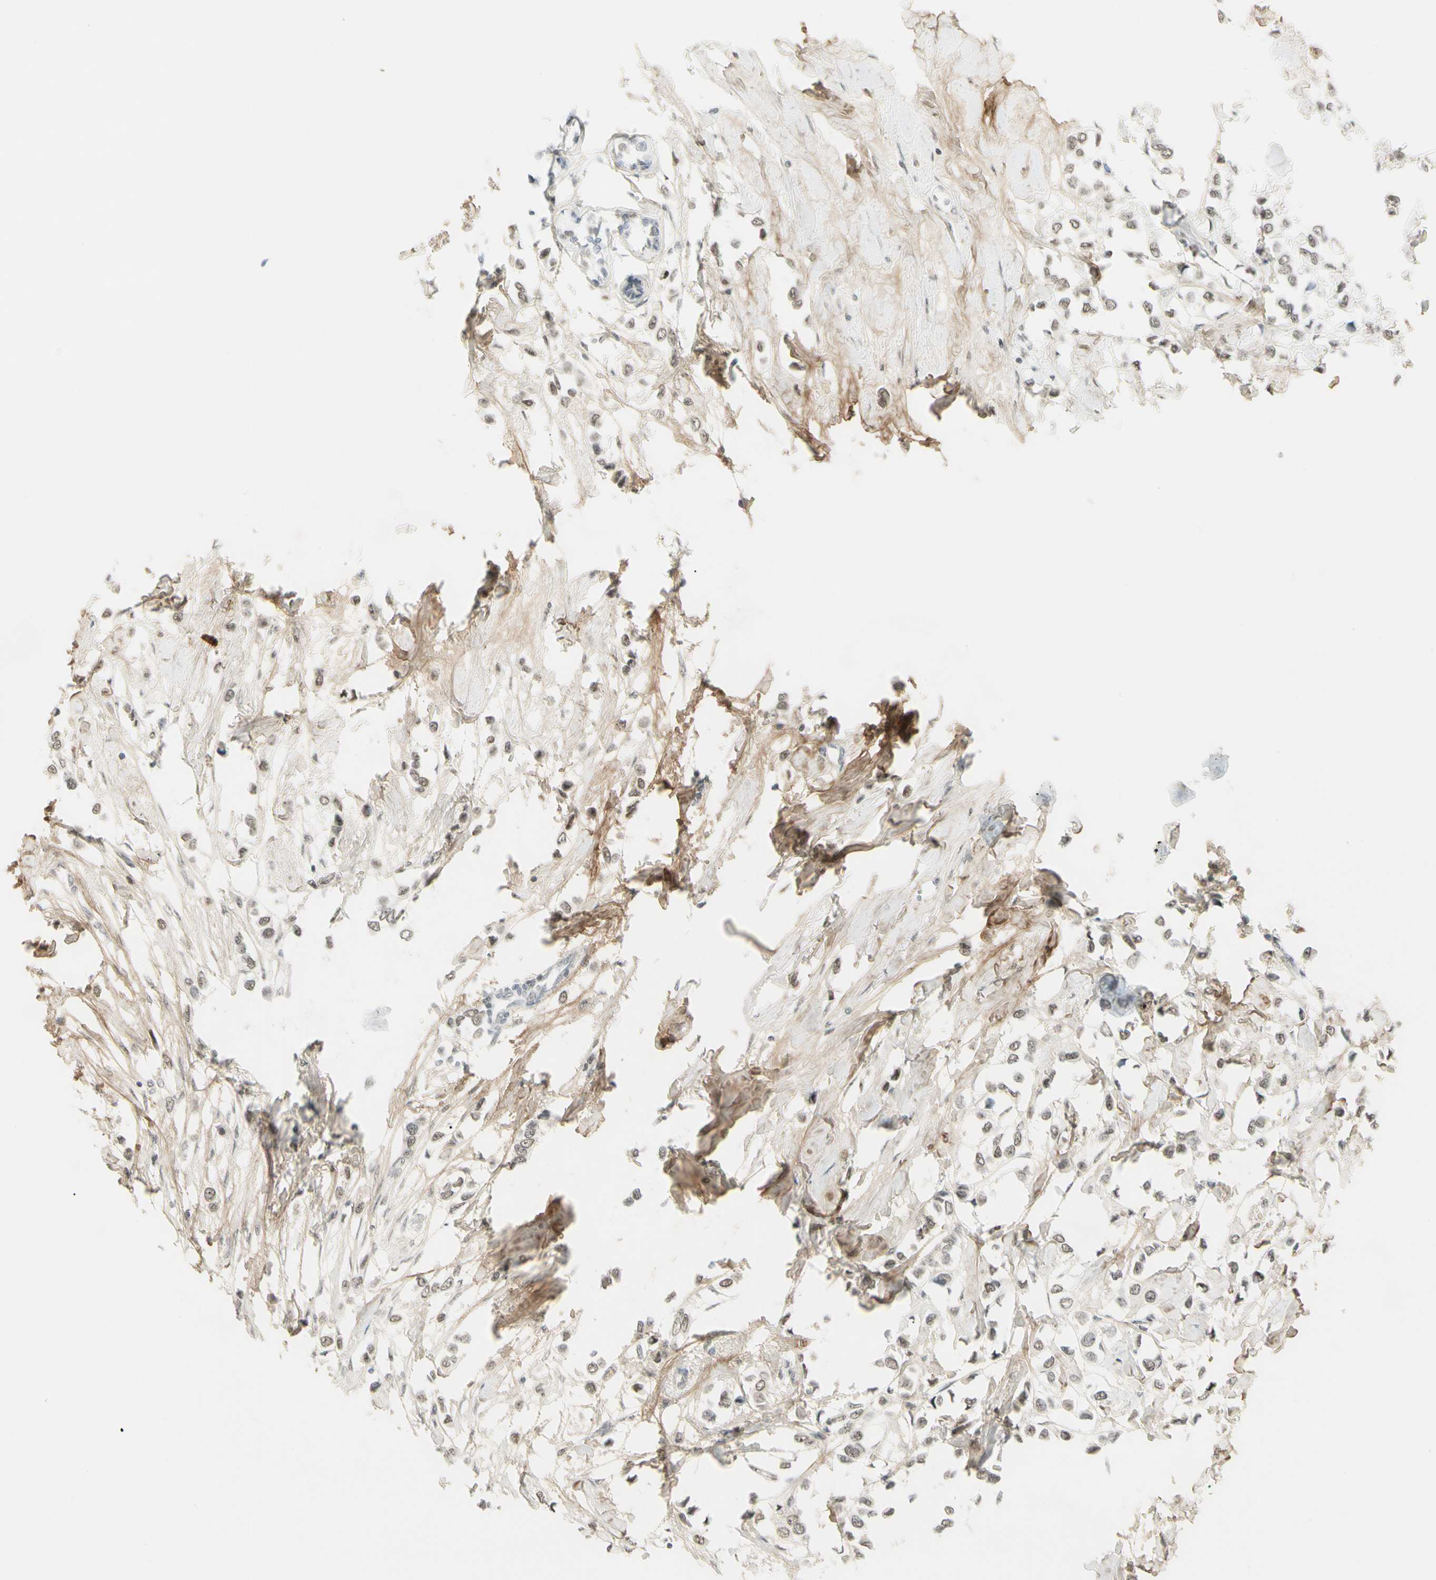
{"staining": {"intensity": "negative", "quantity": "none", "location": "none"}, "tissue": "breast cancer", "cell_type": "Tumor cells", "image_type": "cancer", "snomed": [{"axis": "morphology", "description": "Lobular carcinoma"}, {"axis": "topography", "description": "Breast"}], "caption": "IHC micrograph of breast cancer stained for a protein (brown), which demonstrates no staining in tumor cells. (DAB IHC, high magnification).", "gene": "ASPN", "patient": {"sex": "female", "age": 51}}